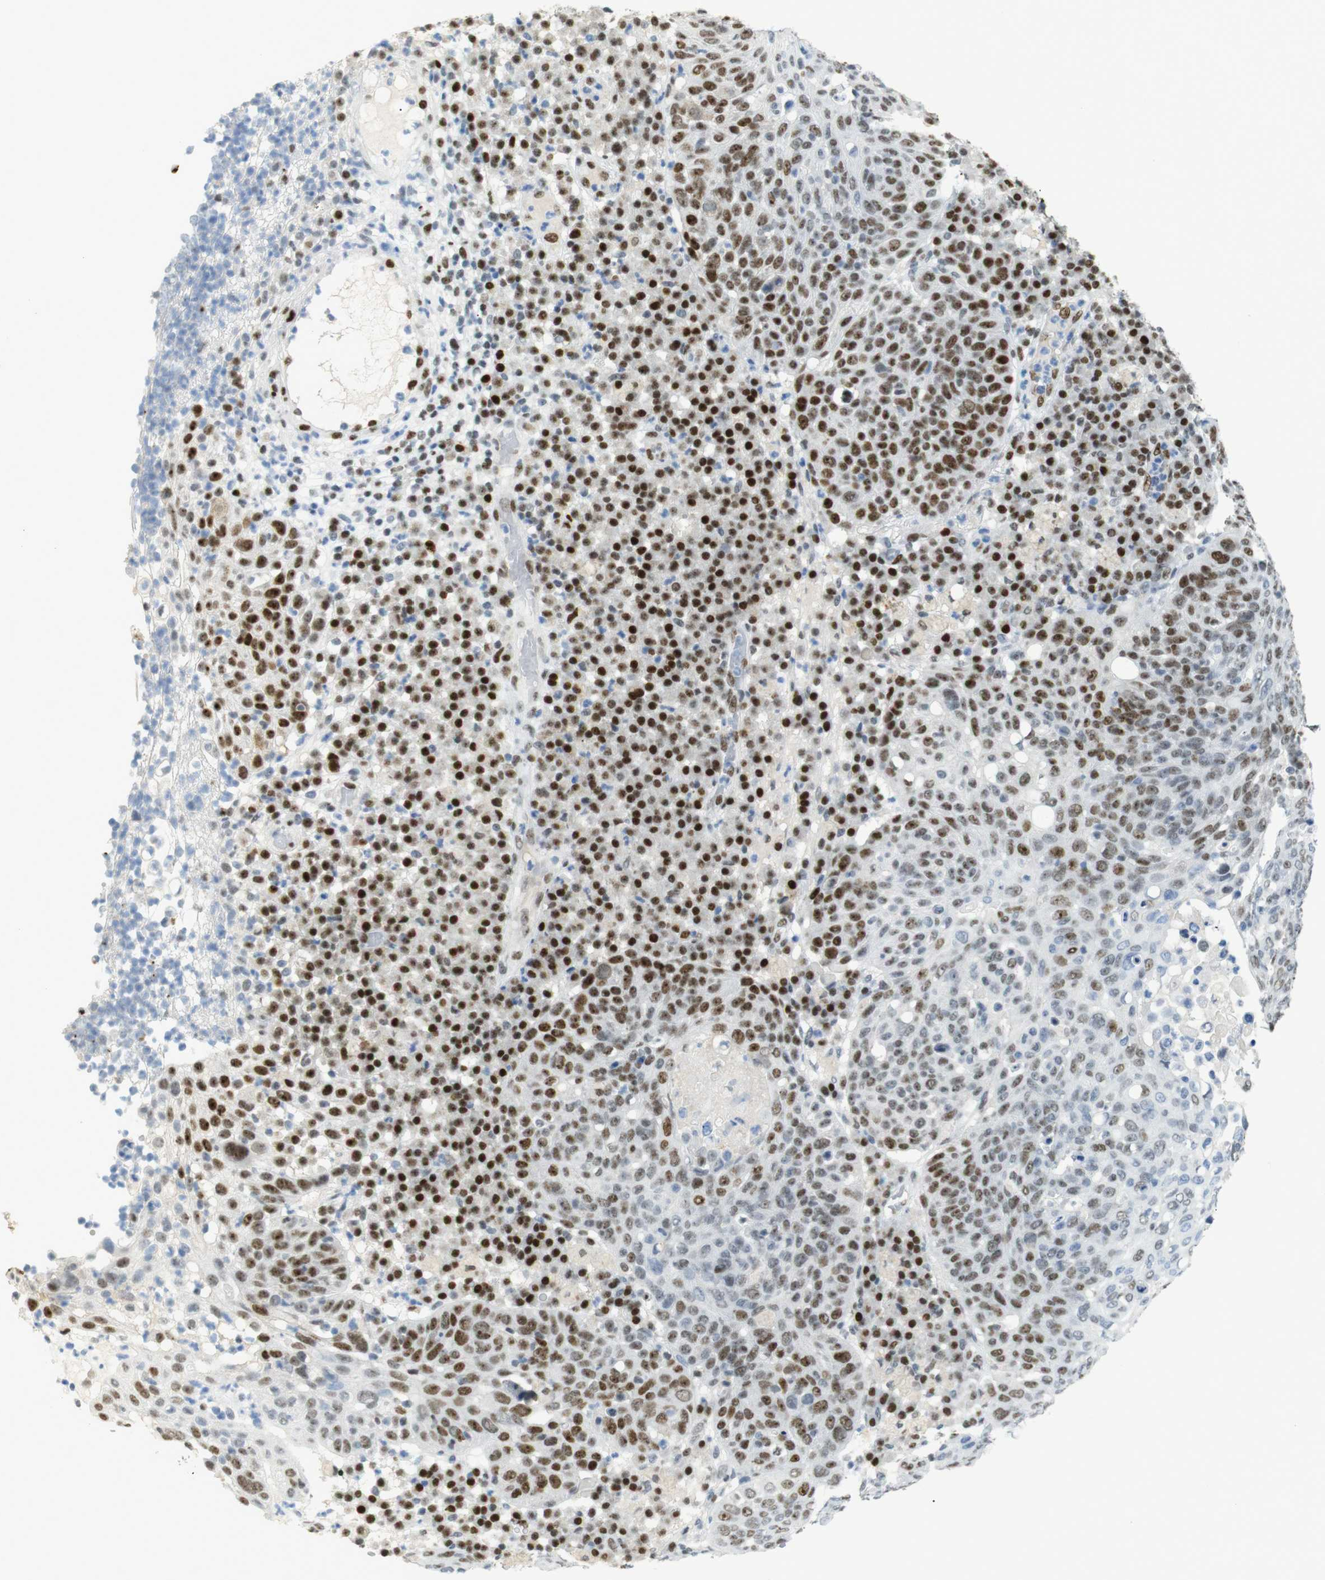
{"staining": {"intensity": "strong", "quantity": ">75%", "location": "nuclear"}, "tissue": "skin cancer", "cell_type": "Tumor cells", "image_type": "cancer", "snomed": [{"axis": "morphology", "description": "Squamous cell carcinoma in situ, NOS"}, {"axis": "morphology", "description": "Squamous cell carcinoma, NOS"}, {"axis": "topography", "description": "Skin"}], "caption": "Skin cancer (squamous cell carcinoma) was stained to show a protein in brown. There is high levels of strong nuclear expression in approximately >75% of tumor cells.", "gene": "RIOX2", "patient": {"sex": "male", "age": 93}}